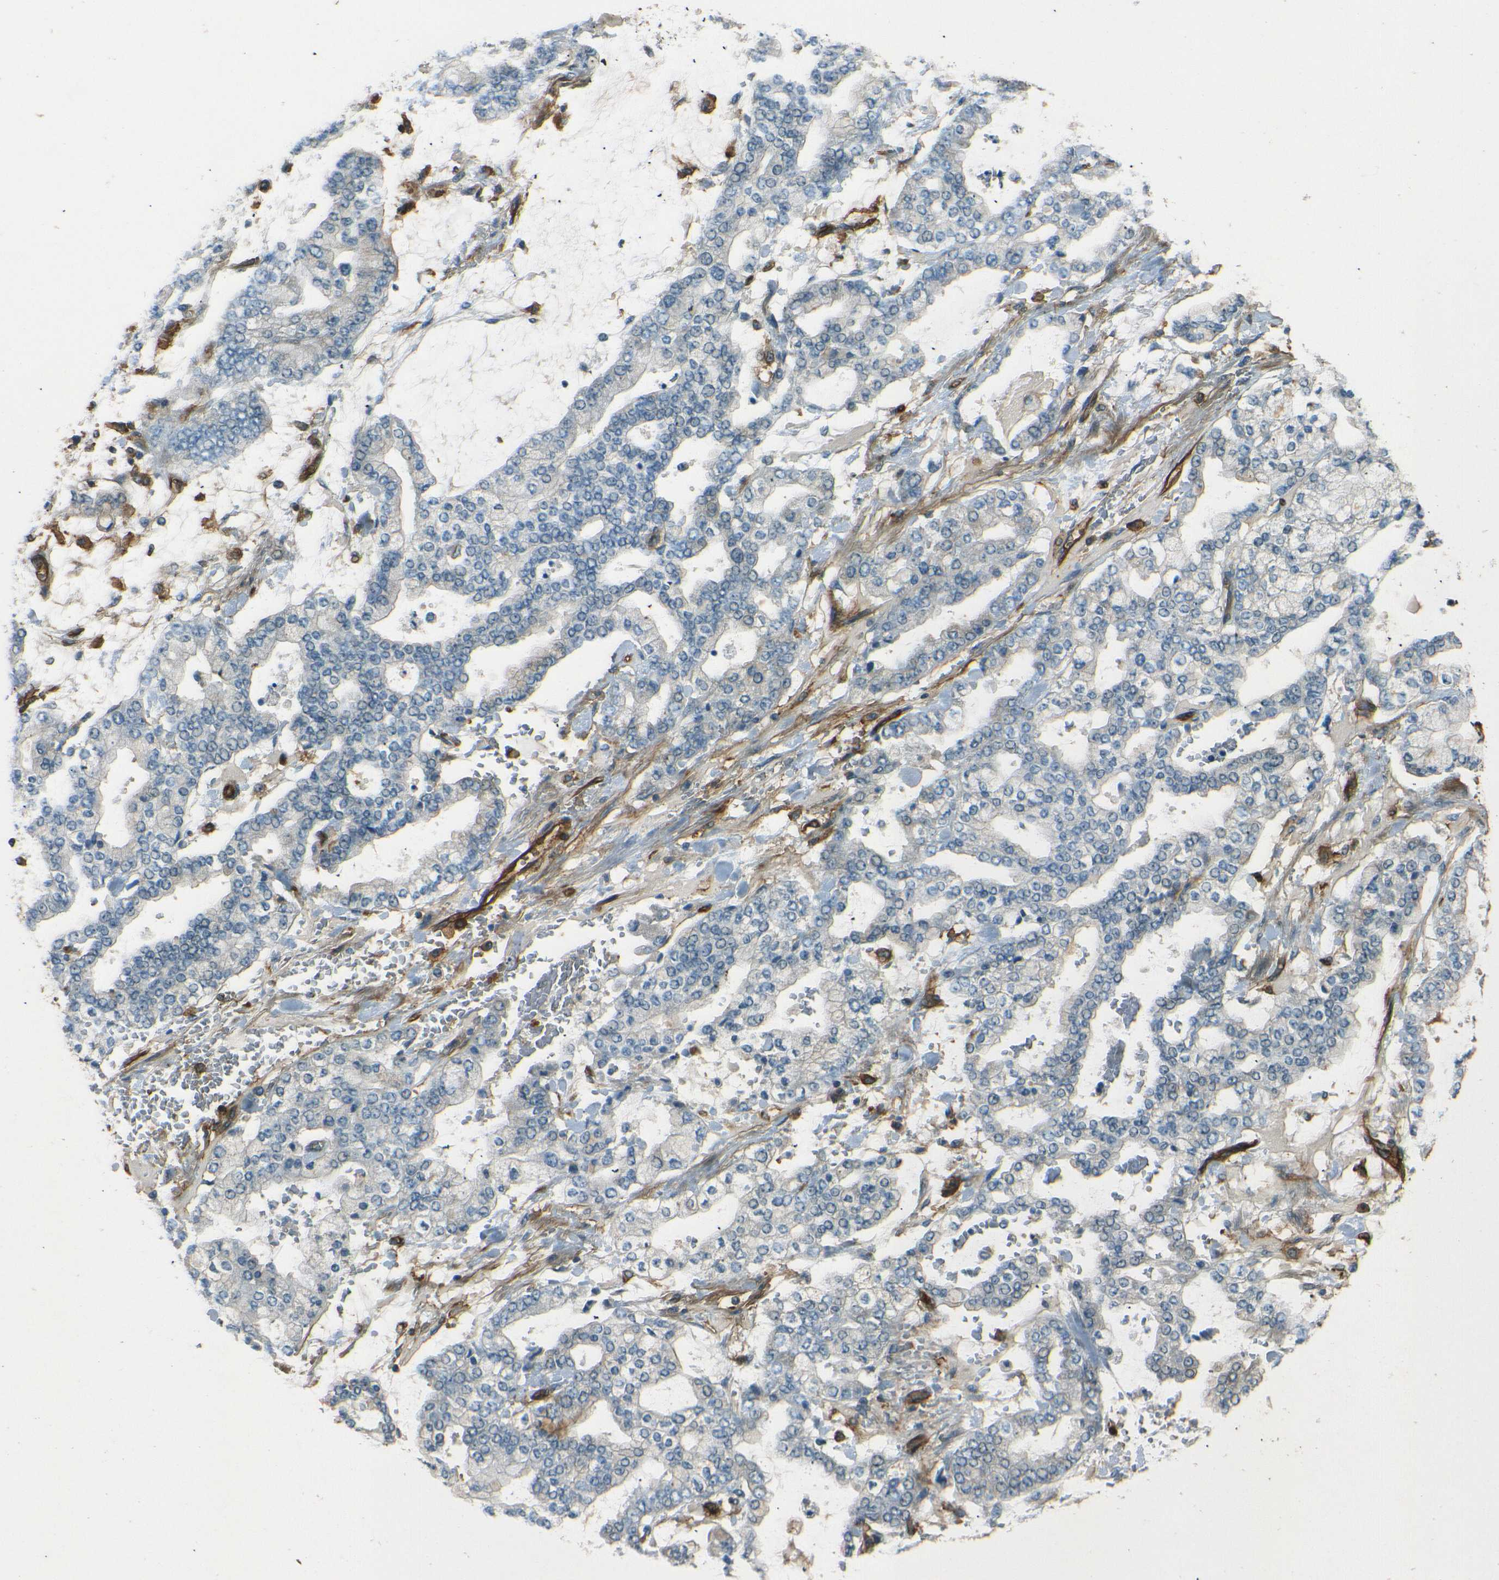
{"staining": {"intensity": "negative", "quantity": "none", "location": "none"}, "tissue": "stomach cancer", "cell_type": "Tumor cells", "image_type": "cancer", "snomed": [{"axis": "morphology", "description": "Normal tissue, NOS"}, {"axis": "morphology", "description": "Adenocarcinoma, NOS"}, {"axis": "topography", "description": "Stomach, upper"}, {"axis": "topography", "description": "Stomach"}], "caption": "This is an immunohistochemistry image of human stomach cancer (adenocarcinoma). There is no staining in tumor cells.", "gene": "ENTPD1", "patient": {"sex": "male", "age": 76}}